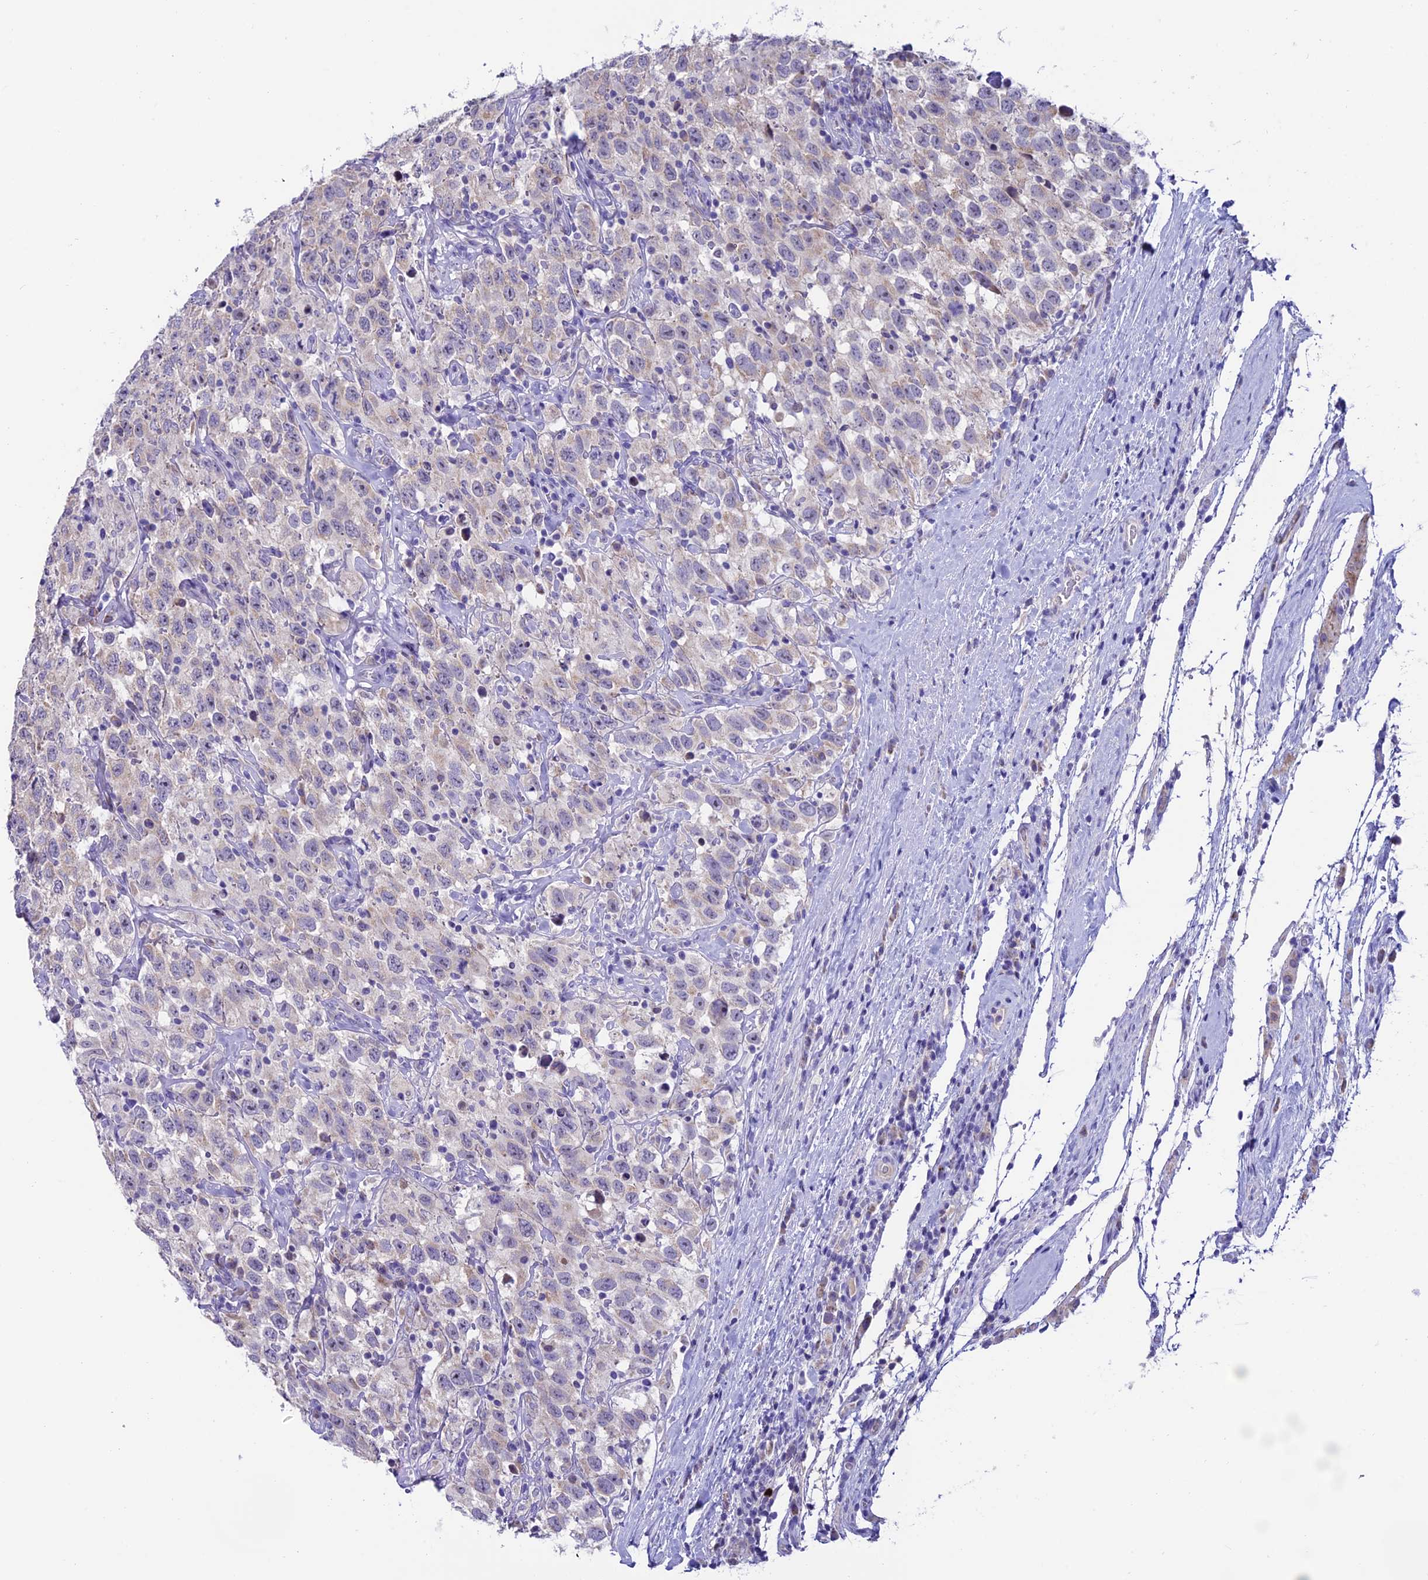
{"staining": {"intensity": "negative", "quantity": "none", "location": "none"}, "tissue": "testis cancer", "cell_type": "Tumor cells", "image_type": "cancer", "snomed": [{"axis": "morphology", "description": "Seminoma, NOS"}, {"axis": "topography", "description": "Testis"}], "caption": "Testis cancer (seminoma) was stained to show a protein in brown. There is no significant positivity in tumor cells.", "gene": "SLC10A1", "patient": {"sex": "male", "age": 41}}